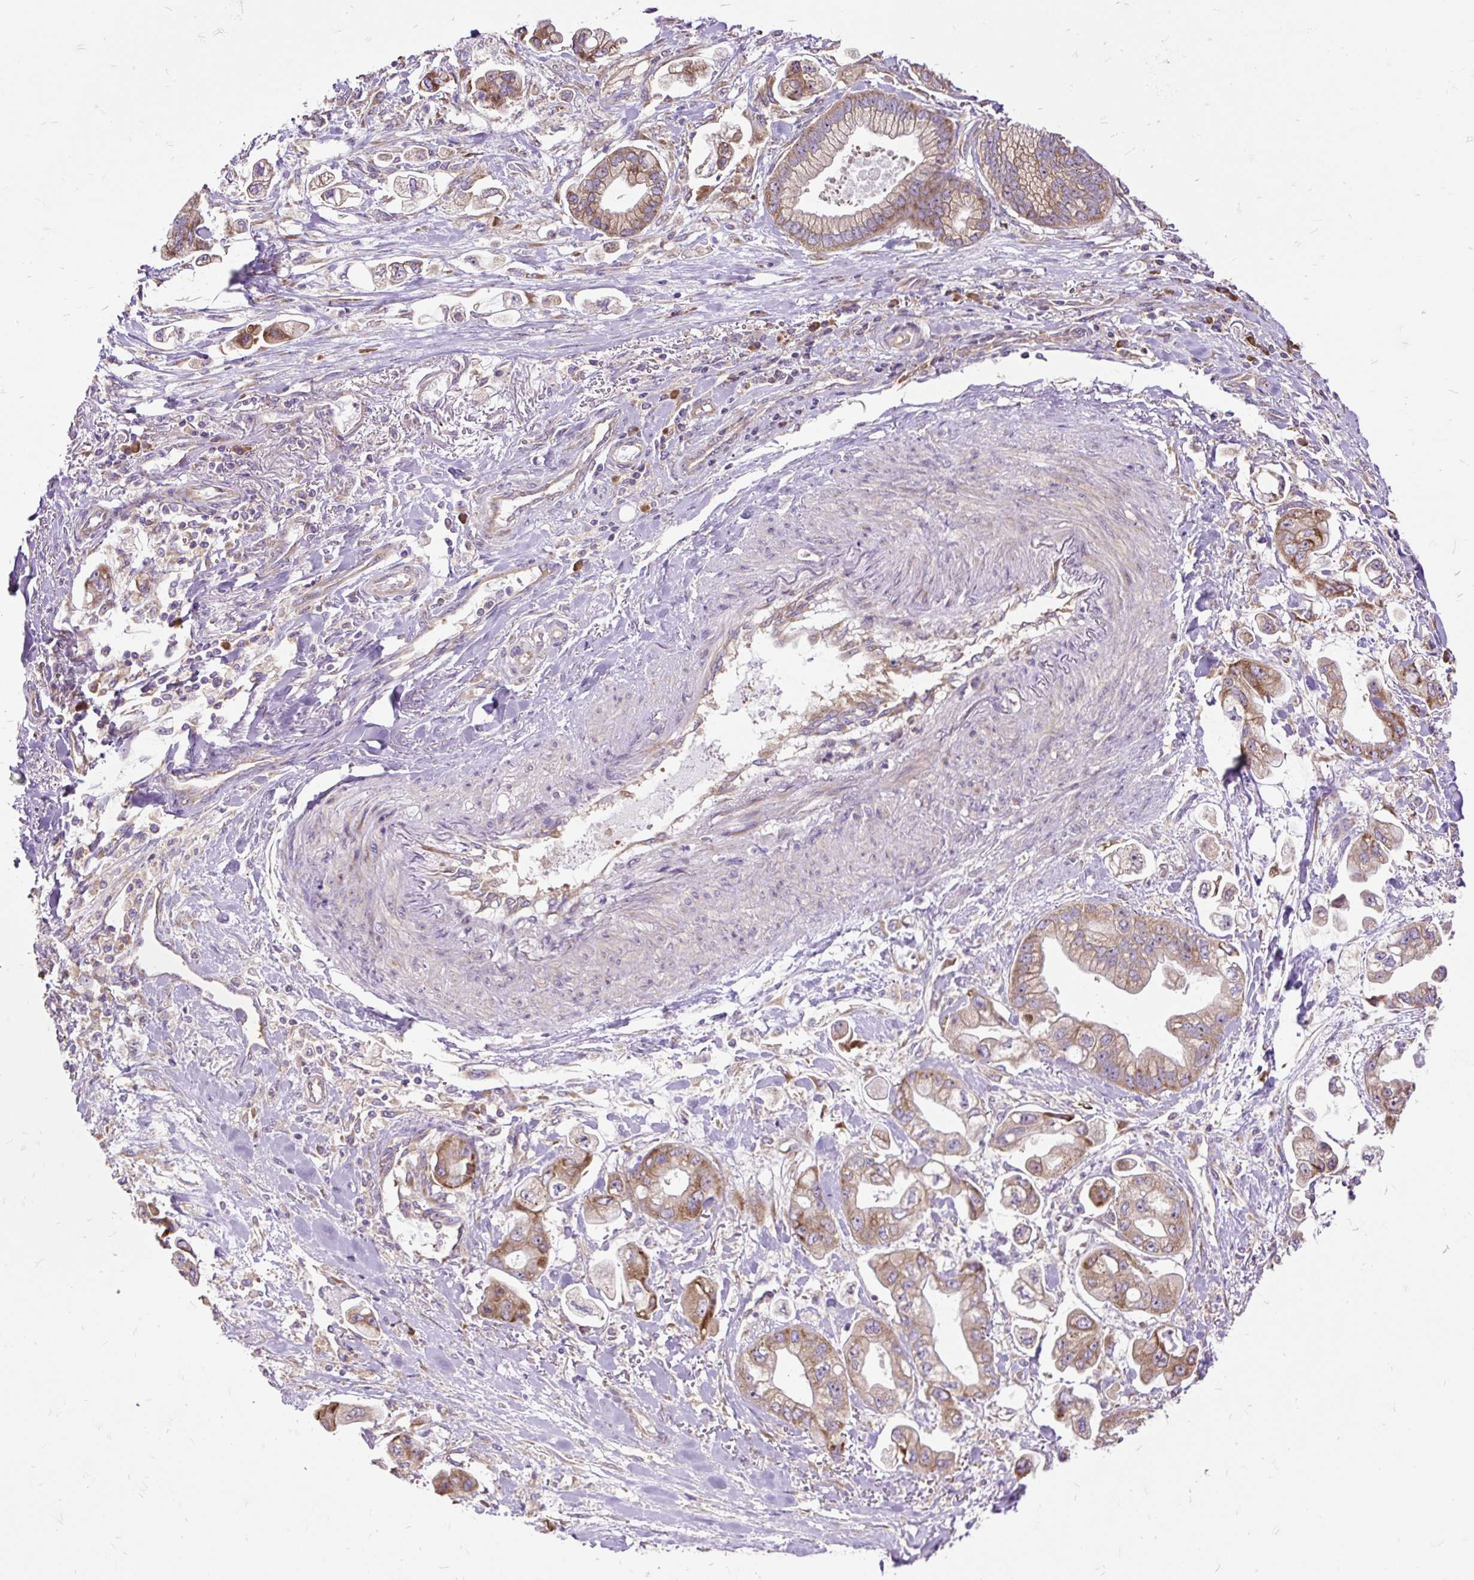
{"staining": {"intensity": "moderate", "quantity": ">75%", "location": "cytoplasmic/membranous"}, "tissue": "stomach cancer", "cell_type": "Tumor cells", "image_type": "cancer", "snomed": [{"axis": "morphology", "description": "Adenocarcinoma, NOS"}, {"axis": "topography", "description": "Stomach"}], "caption": "Immunohistochemical staining of human adenocarcinoma (stomach) displays medium levels of moderate cytoplasmic/membranous staining in about >75% of tumor cells.", "gene": "RPS5", "patient": {"sex": "male", "age": 62}}